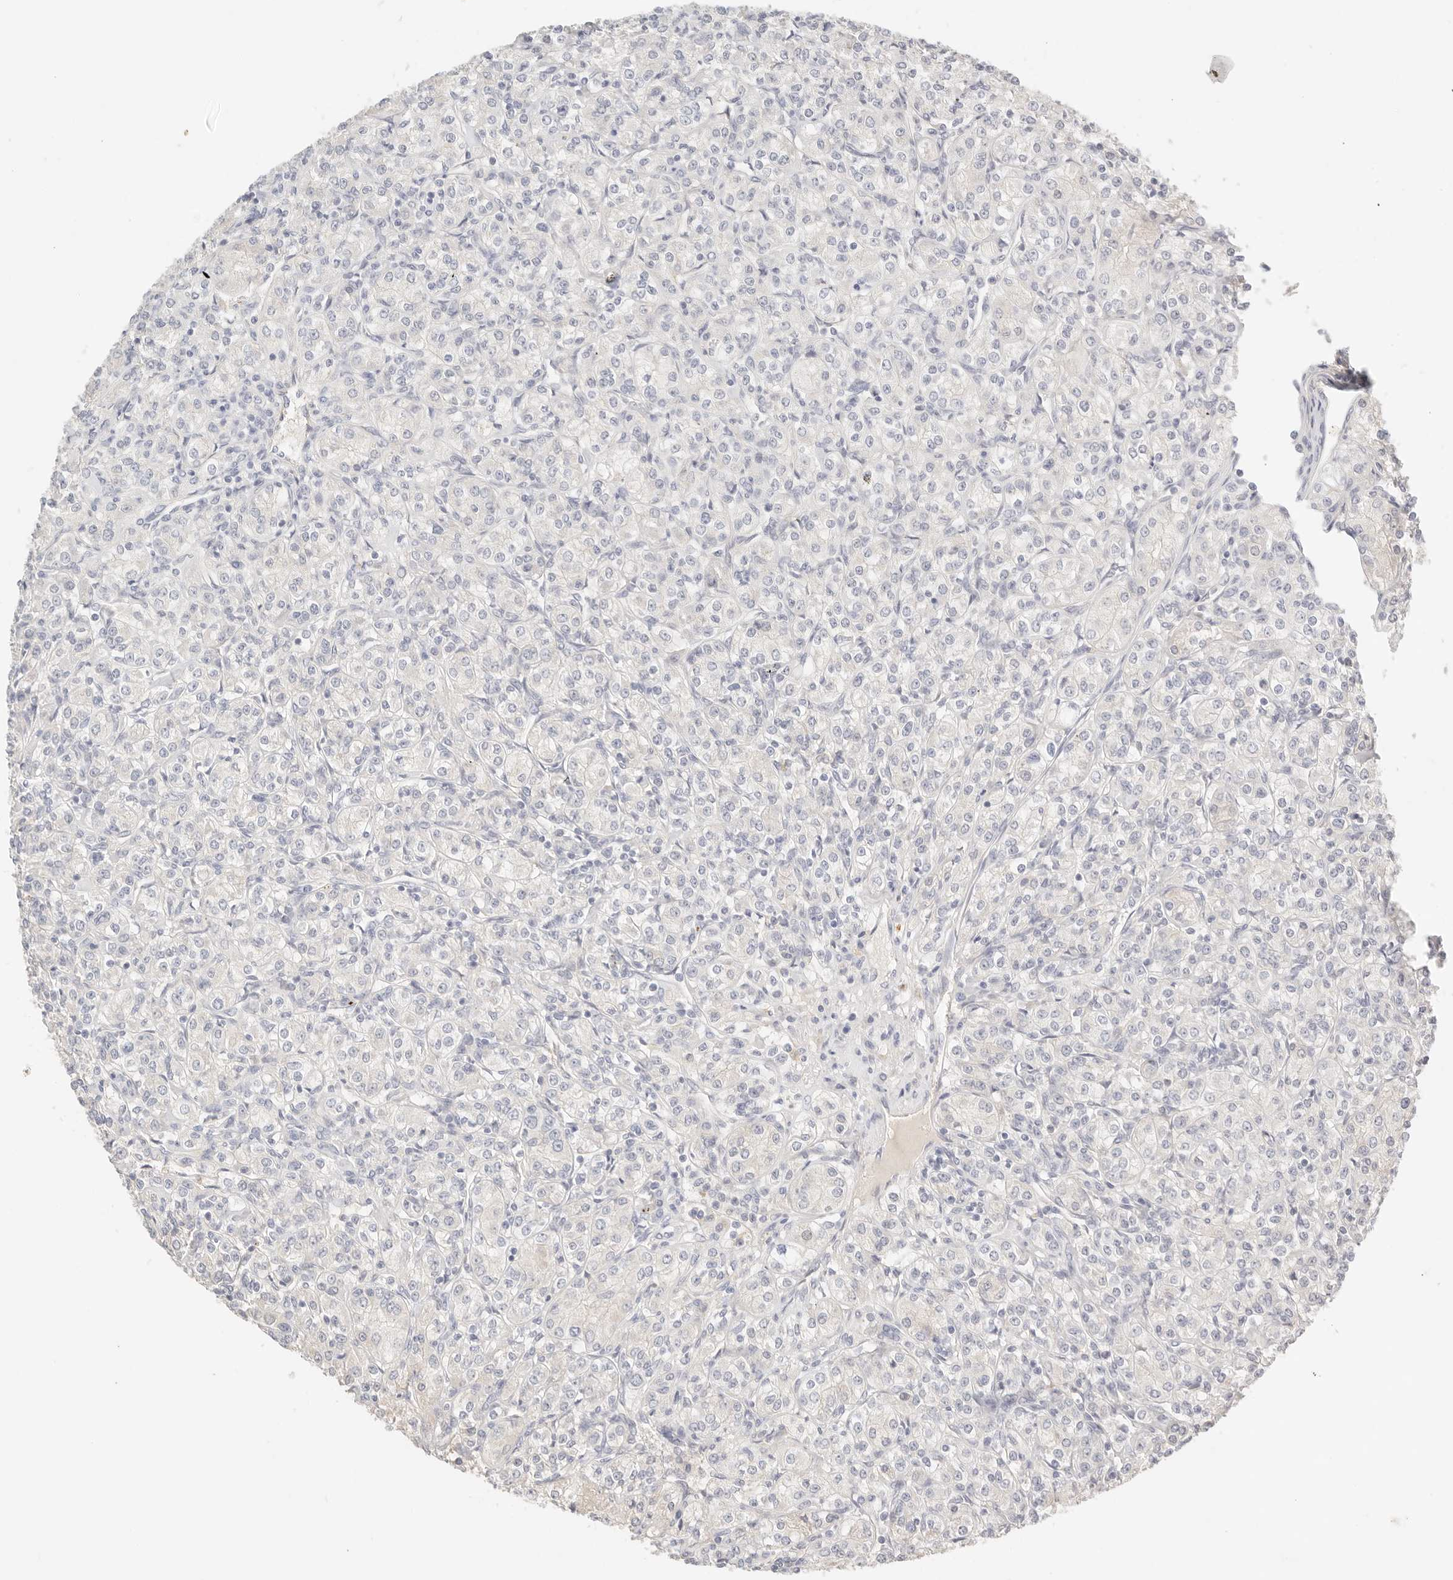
{"staining": {"intensity": "negative", "quantity": "none", "location": "none"}, "tissue": "renal cancer", "cell_type": "Tumor cells", "image_type": "cancer", "snomed": [{"axis": "morphology", "description": "Adenocarcinoma, NOS"}, {"axis": "topography", "description": "Kidney"}], "caption": "Immunohistochemistry (IHC) image of neoplastic tissue: renal adenocarcinoma stained with DAB (3,3'-diaminobenzidine) exhibits no significant protein expression in tumor cells.", "gene": "CEP120", "patient": {"sex": "male", "age": 77}}